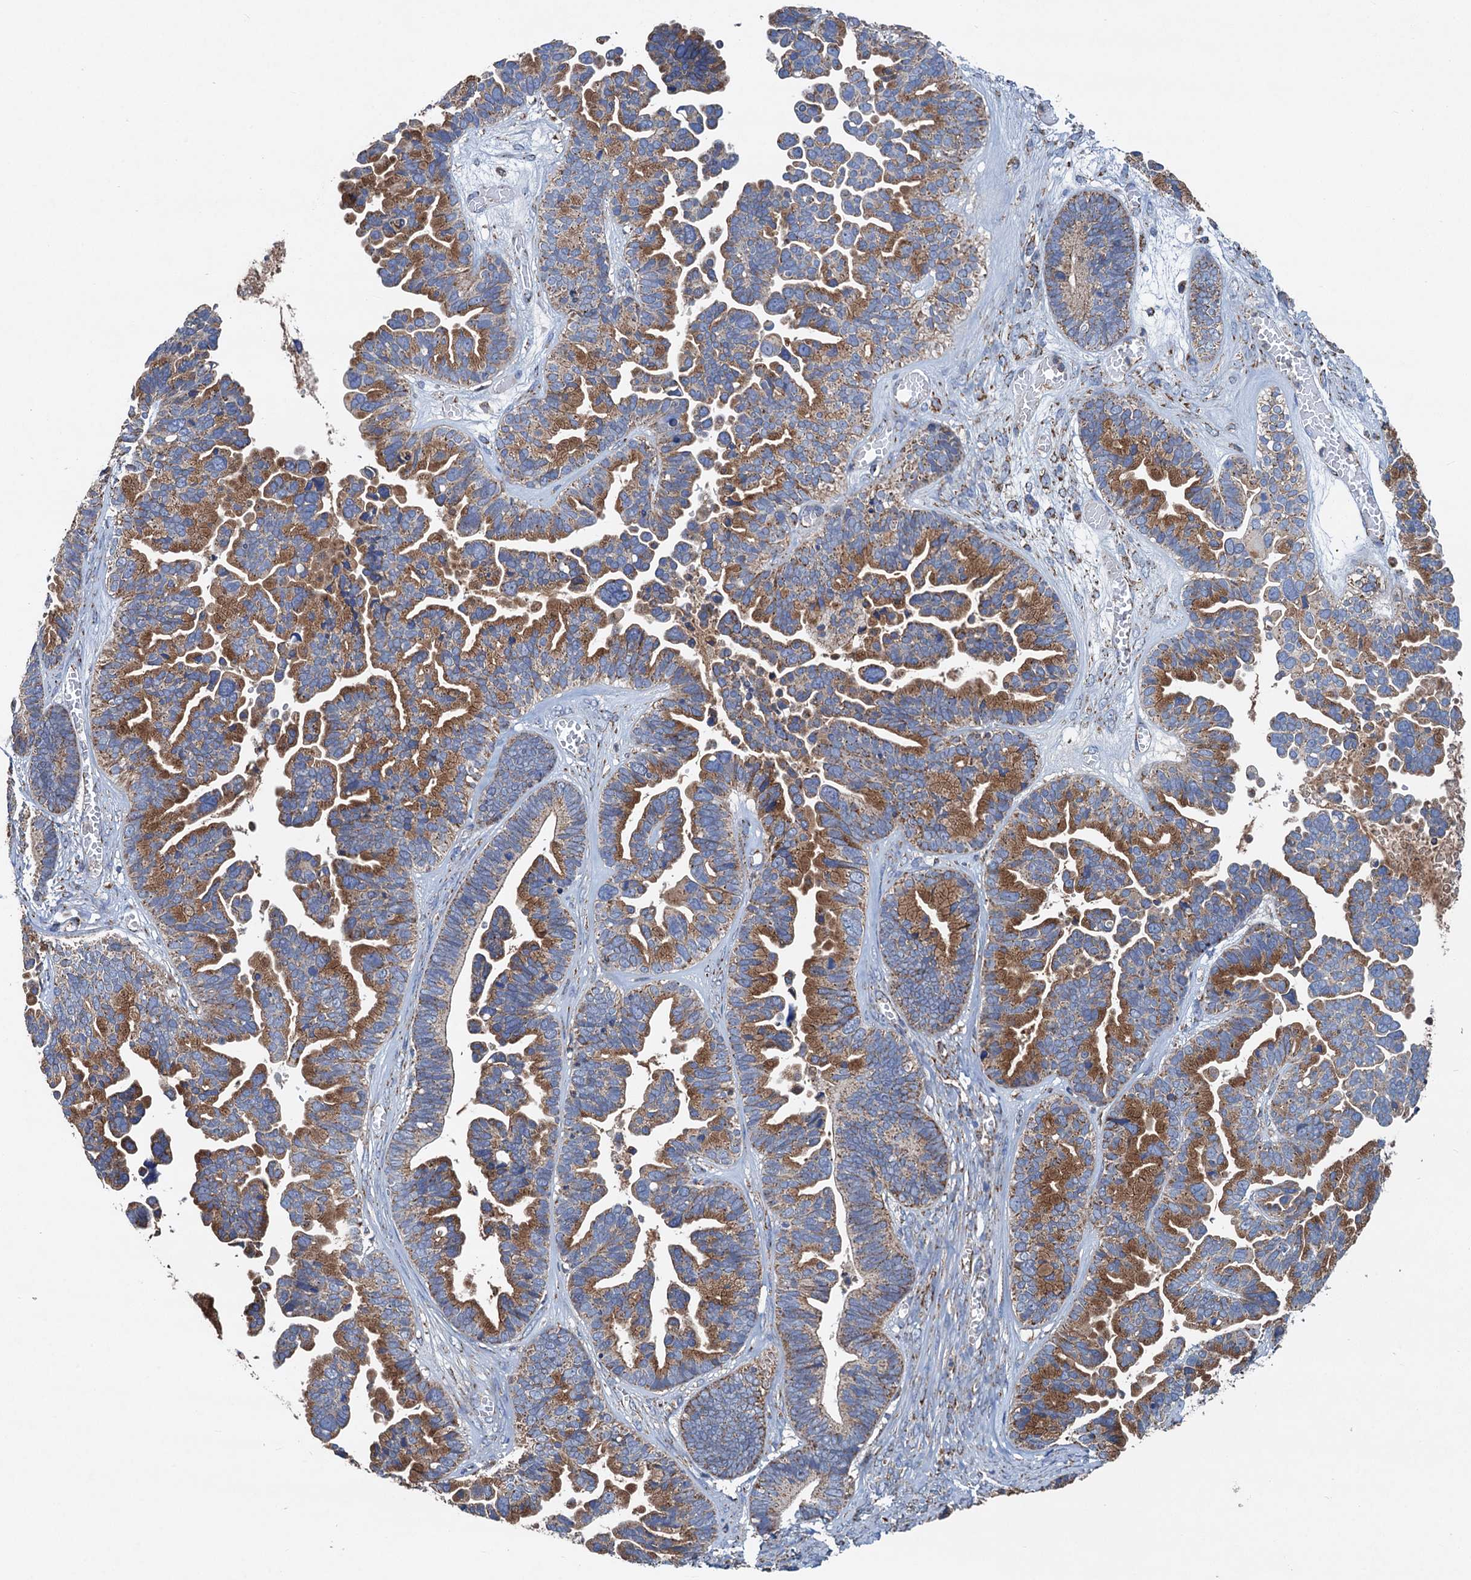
{"staining": {"intensity": "strong", "quantity": "25%-75%", "location": "cytoplasmic/membranous"}, "tissue": "ovarian cancer", "cell_type": "Tumor cells", "image_type": "cancer", "snomed": [{"axis": "morphology", "description": "Cystadenocarcinoma, serous, NOS"}, {"axis": "topography", "description": "Ovary"}], "caption": "Immunohistochemistry (IHC) (DAB (3,3'-diaminobenzidine)) staining of ovarian cancer exhibits strong cytoplasmic/membranous protein staining in about 25%-75% of tumor cells.", "gene": "DGLUCY", "patient": {"sex": "female", "age": 56}}